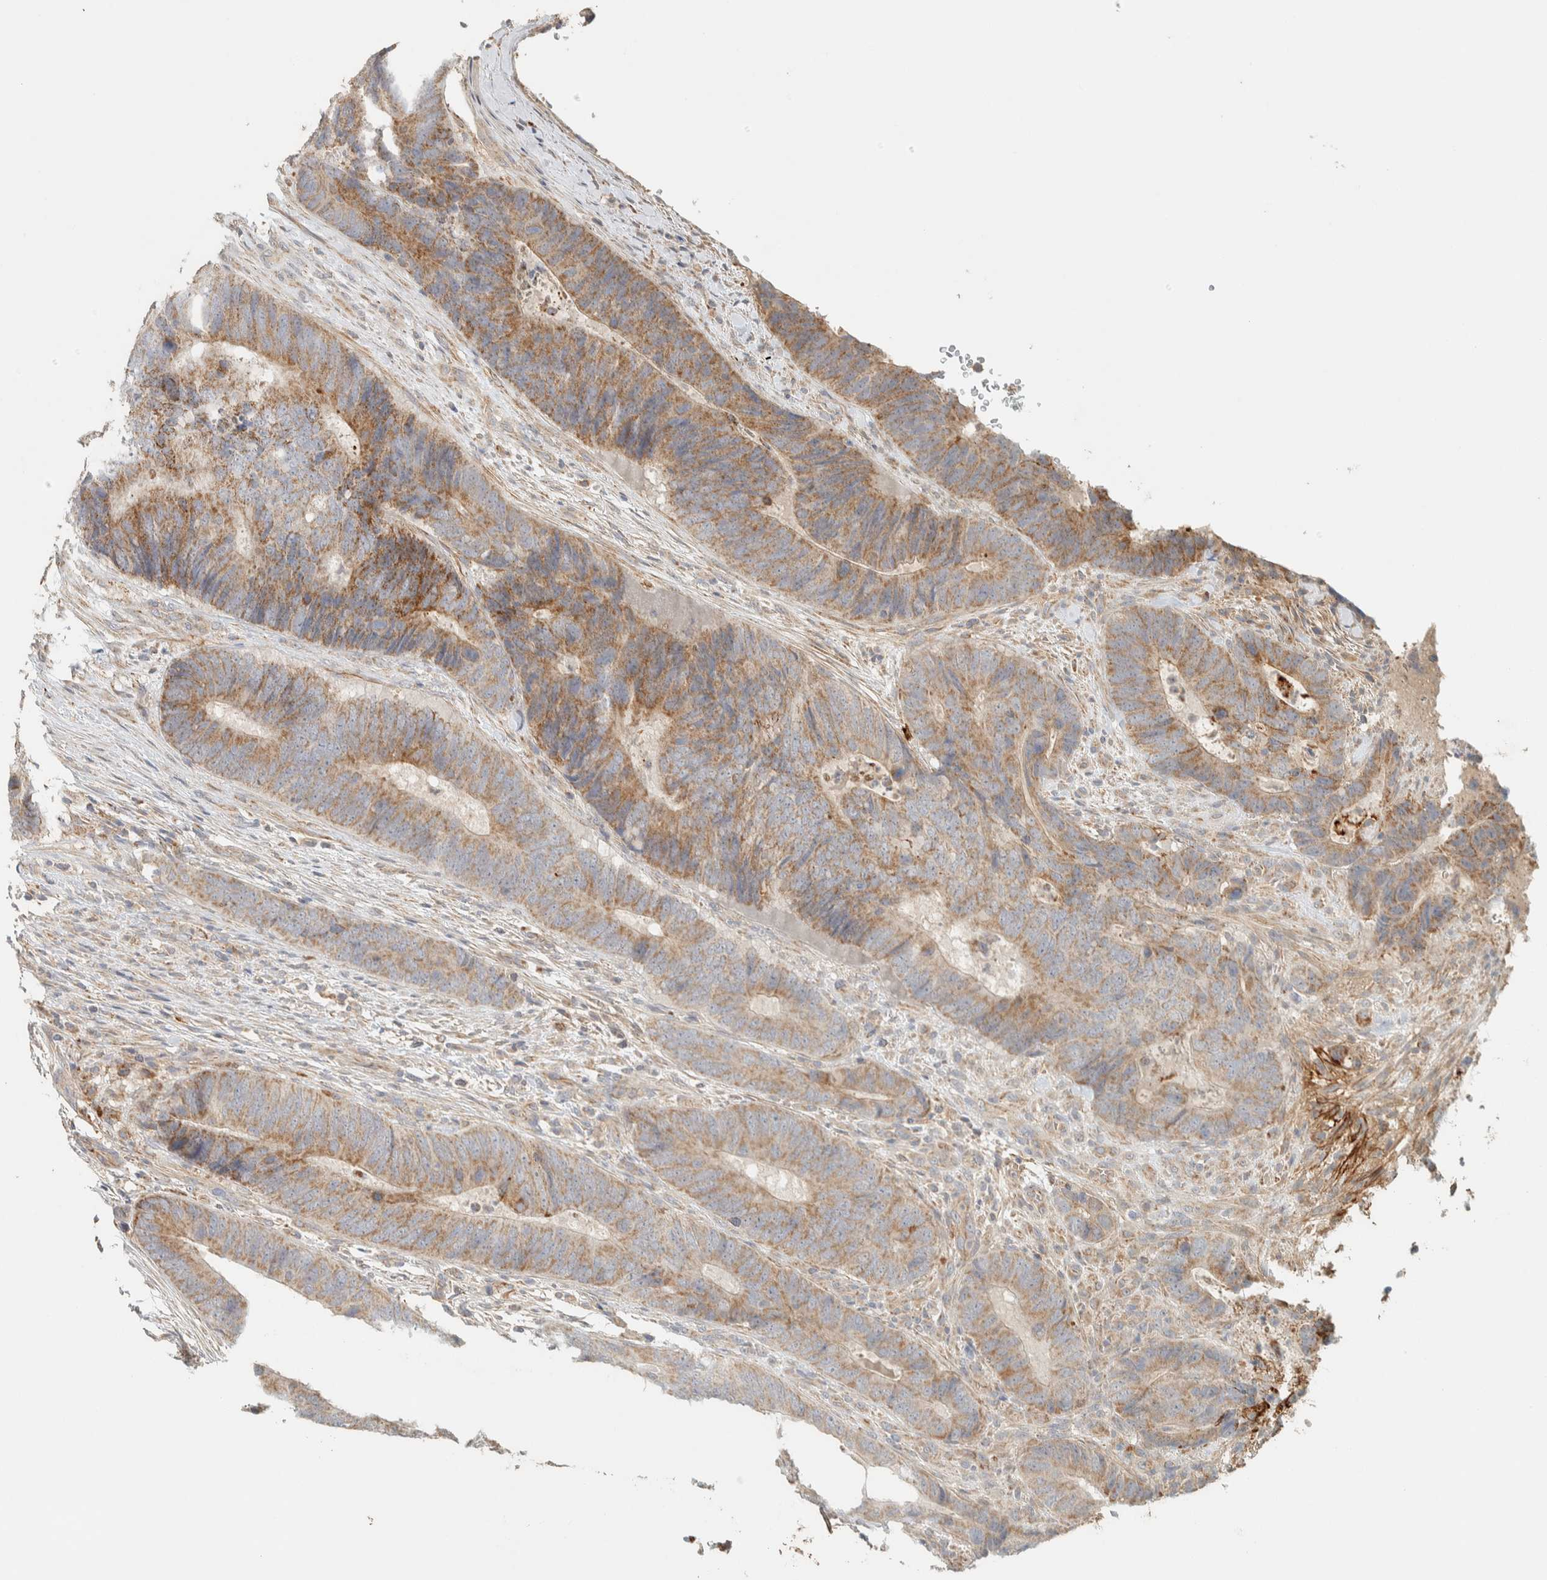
{"staining": {"intensity": "moderate", "quantity": ">75%", "location": "cytoplasmic/membranous"}, "tissue": "colorectal cancer", "cell_type": "Tumor cells", "image_type": "cancer", "snomed": [{"axis": "morphology", "description": "Adenocarcinoma, NOS"}, {"axis": "topography", "description": "Colon"}], "caption": "Adenocarcinoma (colorectal) stained with a protein marker reveals moderate staining in tumor cells.", "gene": "PDE7B", "patient": {"sex": "male", "age": 56}}